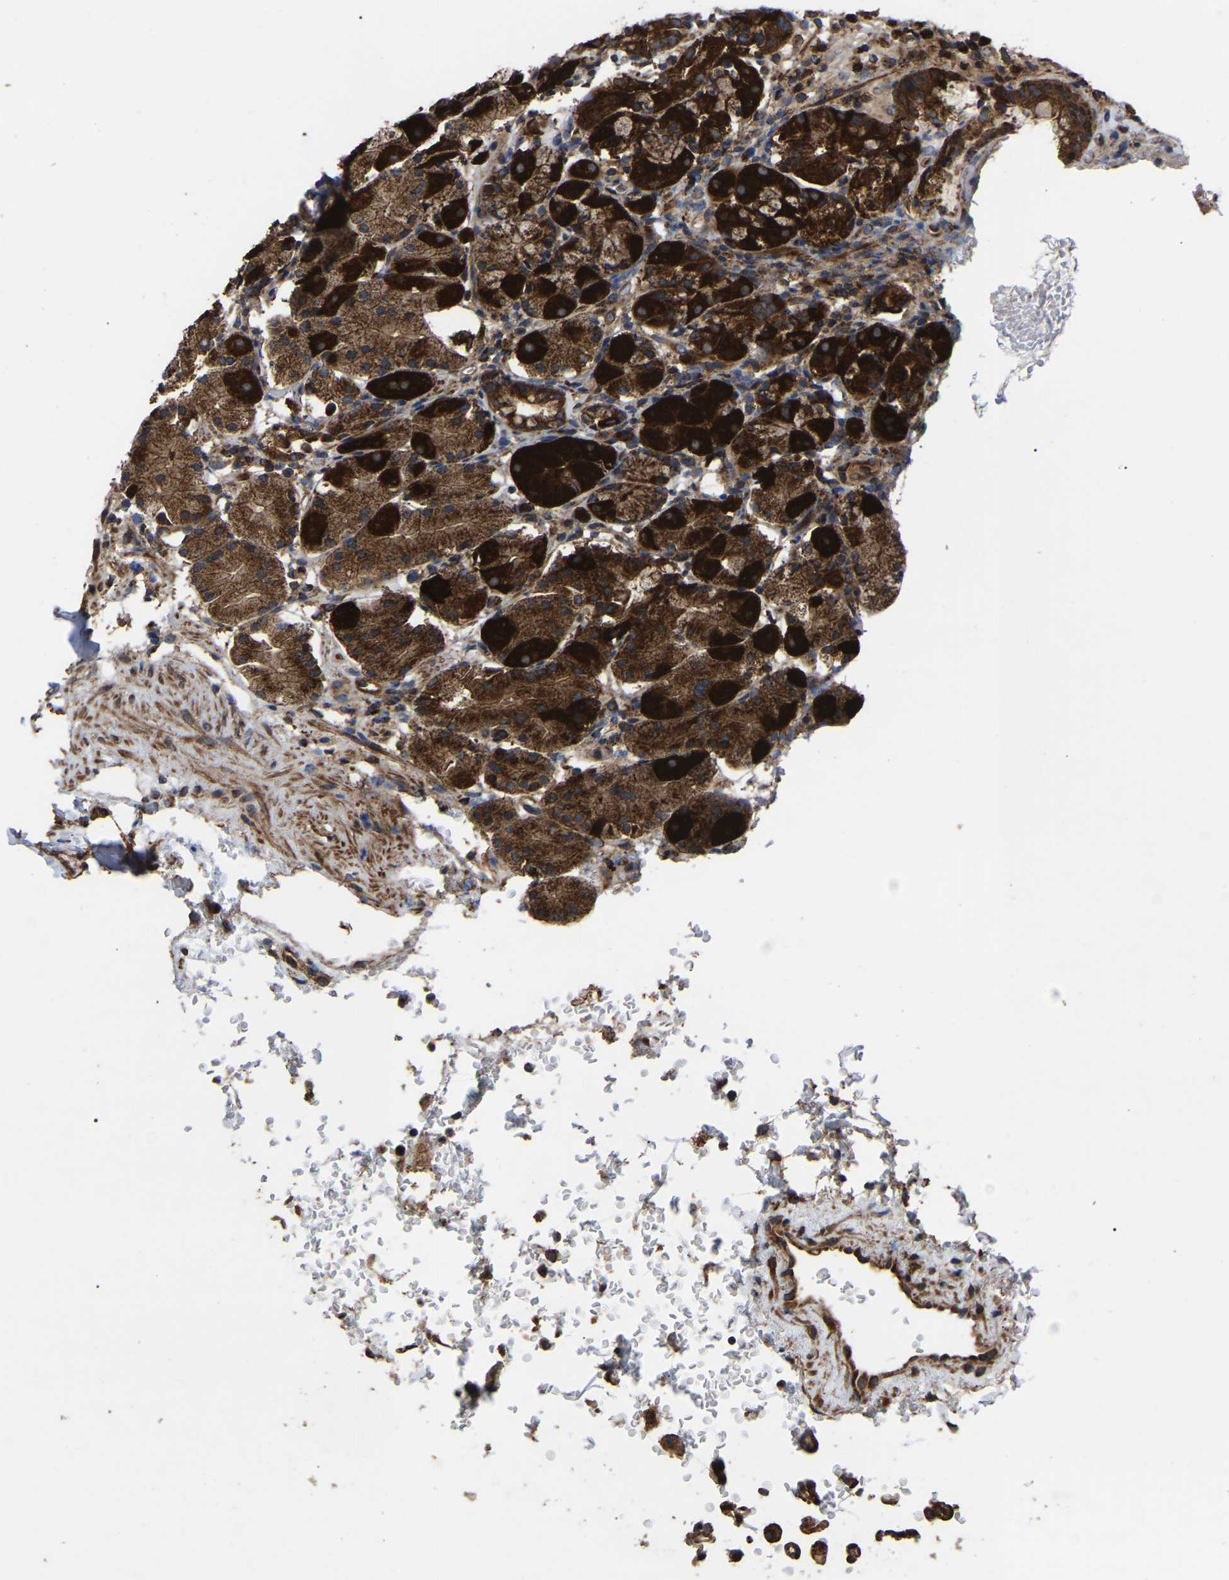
{"staining": {"intensity": "strong", "quantity": "25%-75%", "location": "cytoplasmic/membranous"}, "tissue": "stomach", "cell_type": "Glandular cells", "image_type": "normal", "snomed": [{"axis": "morphology", "description": "Normal tissue, NOS"}, {"axis": "topography", "description": "Stomach"}, {"axis": "topography", "description": "Stomach, lower"}], "caption": "Unremarkable stomach demonstrates strong cytoplasmic/membranous positivity in about 25%-75% of glandular cells, visualized by immunohistochemistry.", "gene": "GCC1", "patient": {"sex": "female", "age": 75}}